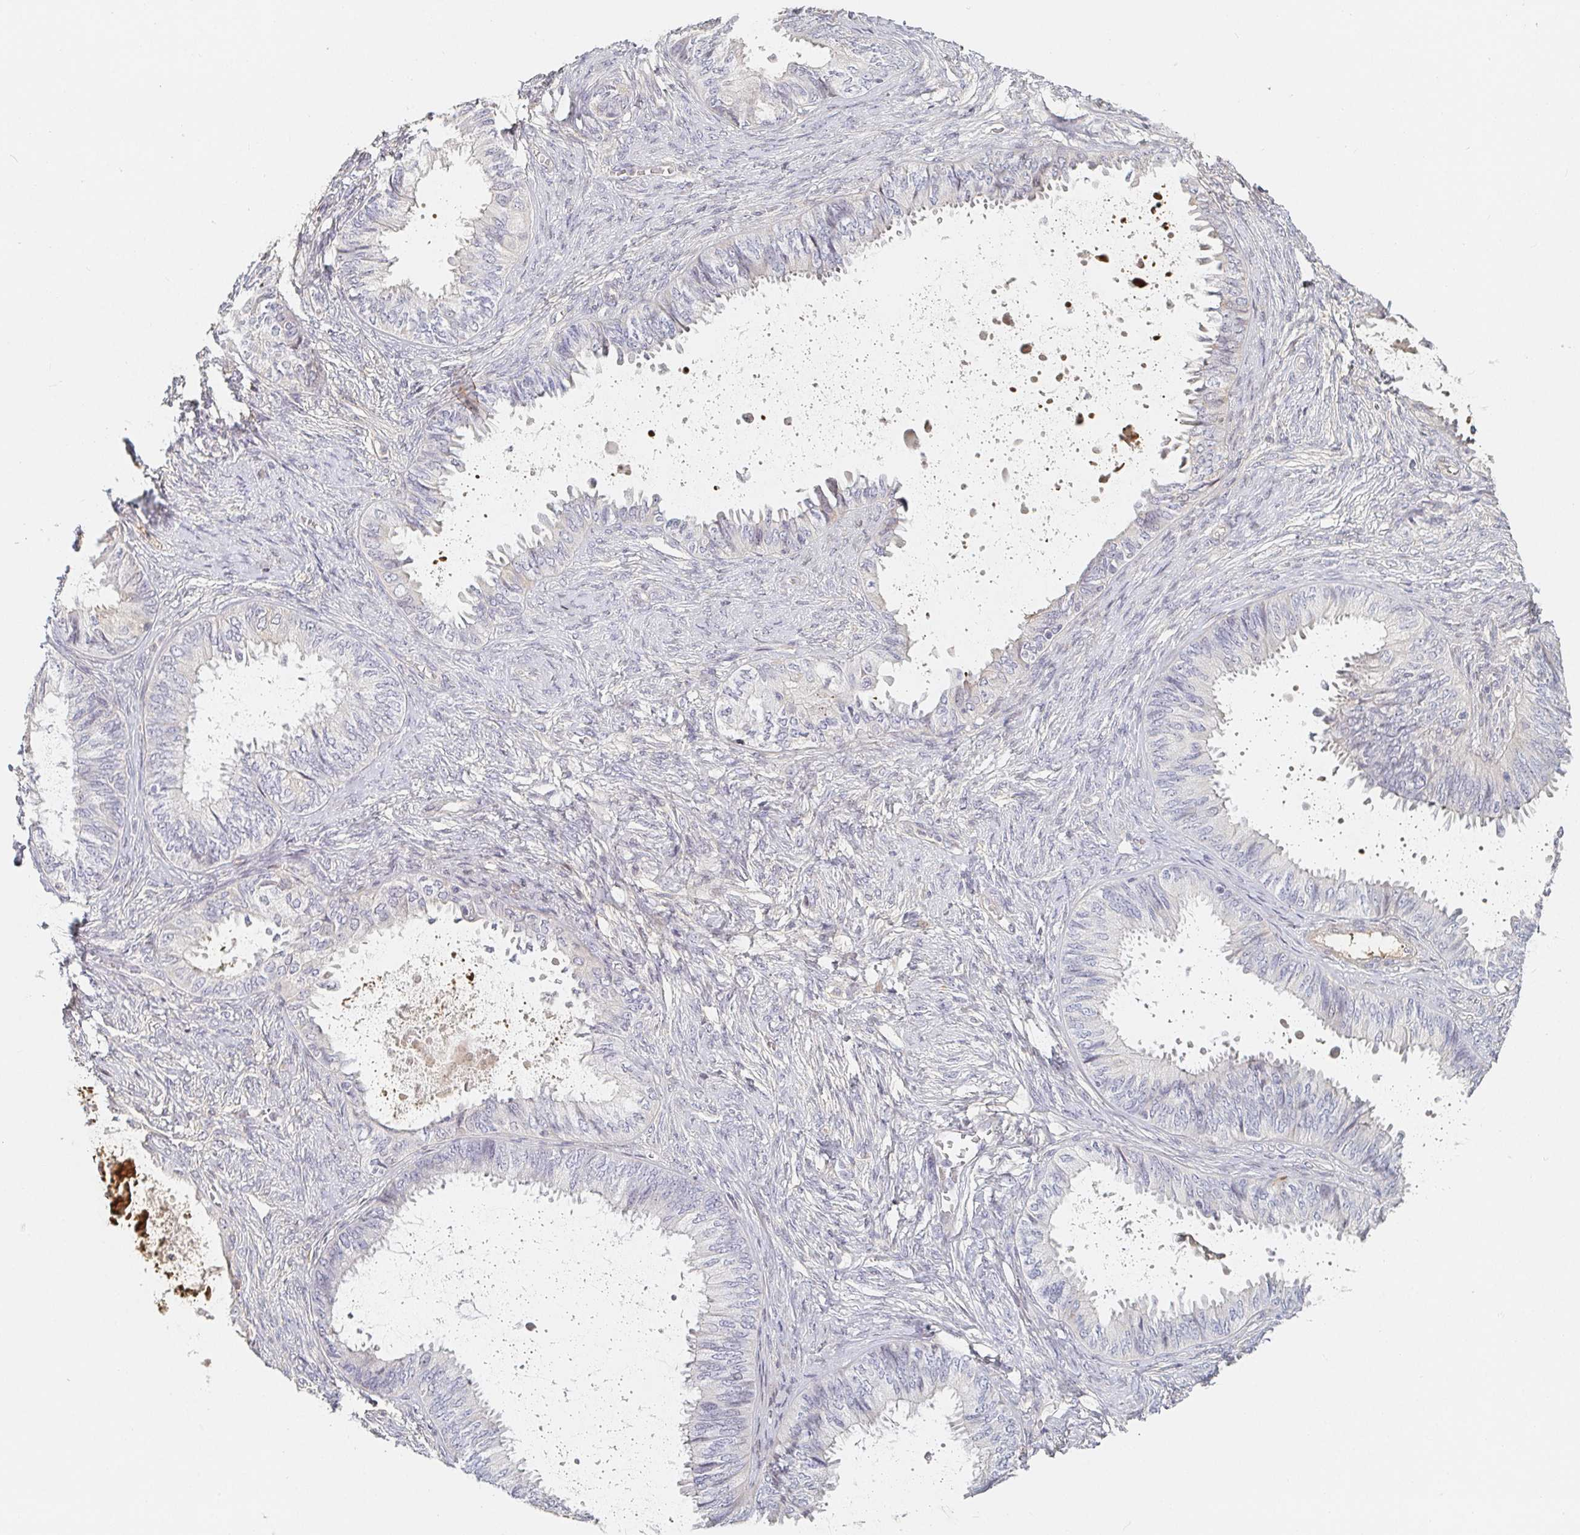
{"staining": {"intensity": "negative", "quantity": "none", "location": "none"}, "tissue": "ovarian cancer", "cell_type": "Tumor cells", "image_type": "cancer", "snomed": [{"axis": "morphology", "description": "Carcinoma, endometroid"}, {"axis": "topography", "description": "Ovary"}], "caption": "Tumor cells show no significant protein positivity in ovarian cancer.", "gene": "NME9", "patient": {"sex": "female", "age": 70}}